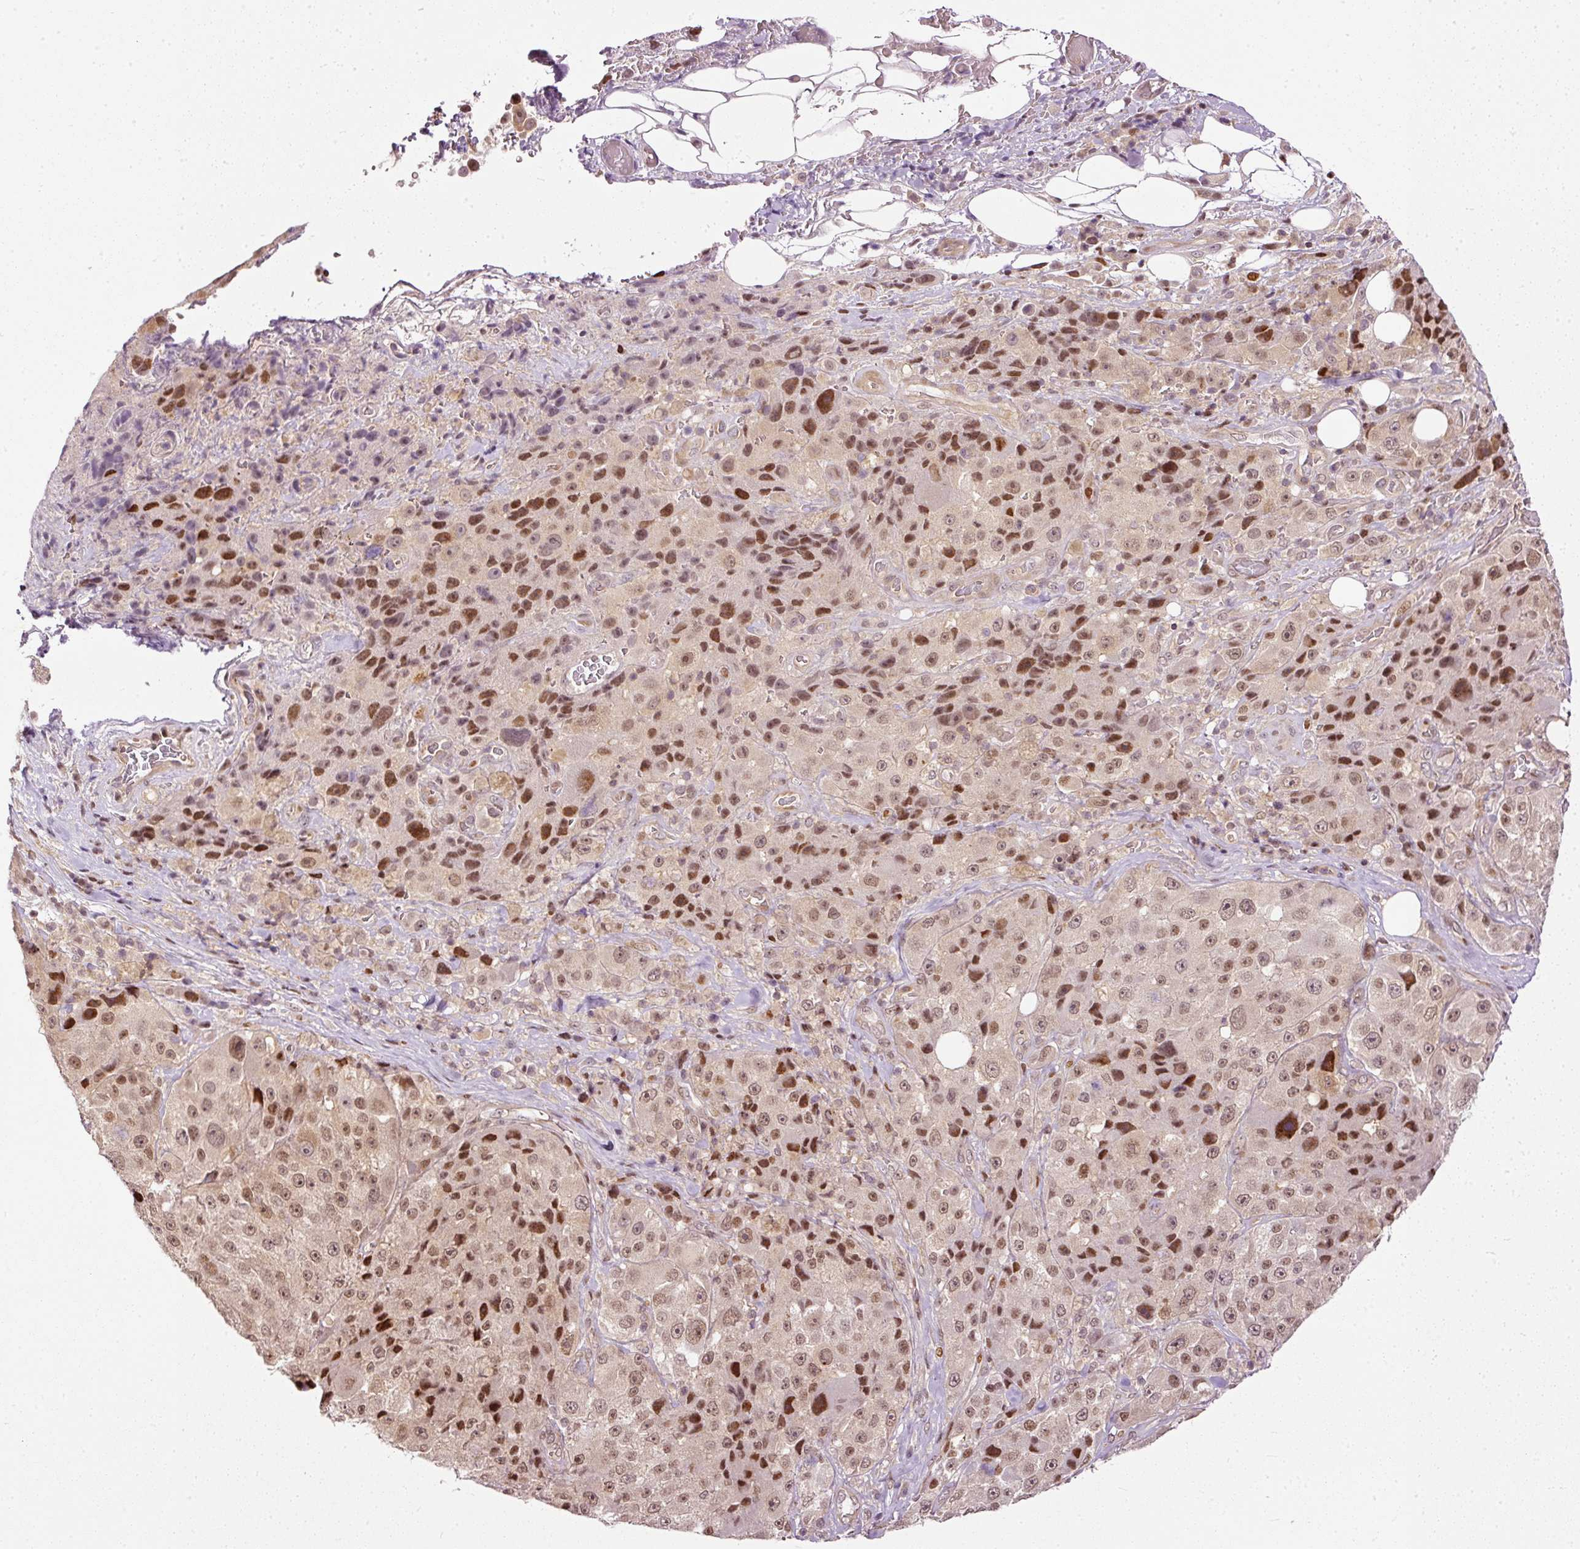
{"staining": {"intensity": "strong", "quantity": "25%-75%", "location": "nuclear"}, "tissue": "melanoma", "cell_type": "Tumor cells", "image_type": "cancer", "snomed": [{"axis": "morphology", "description": "Malignant melanoma, Metastatic site"}, {"axis": "topography", "description": "Lymph node"}], "caption": "Immunohistochemistry (IHC) photomicrograph of malignant melanoma (metastatic site) stained for a protein (brown), which exhibits high levels of strong nuclear positivity in about 25%-75% of tumor cells.", "gene": "ZNF778", "patient": {"sex": "male", "age": 62}}